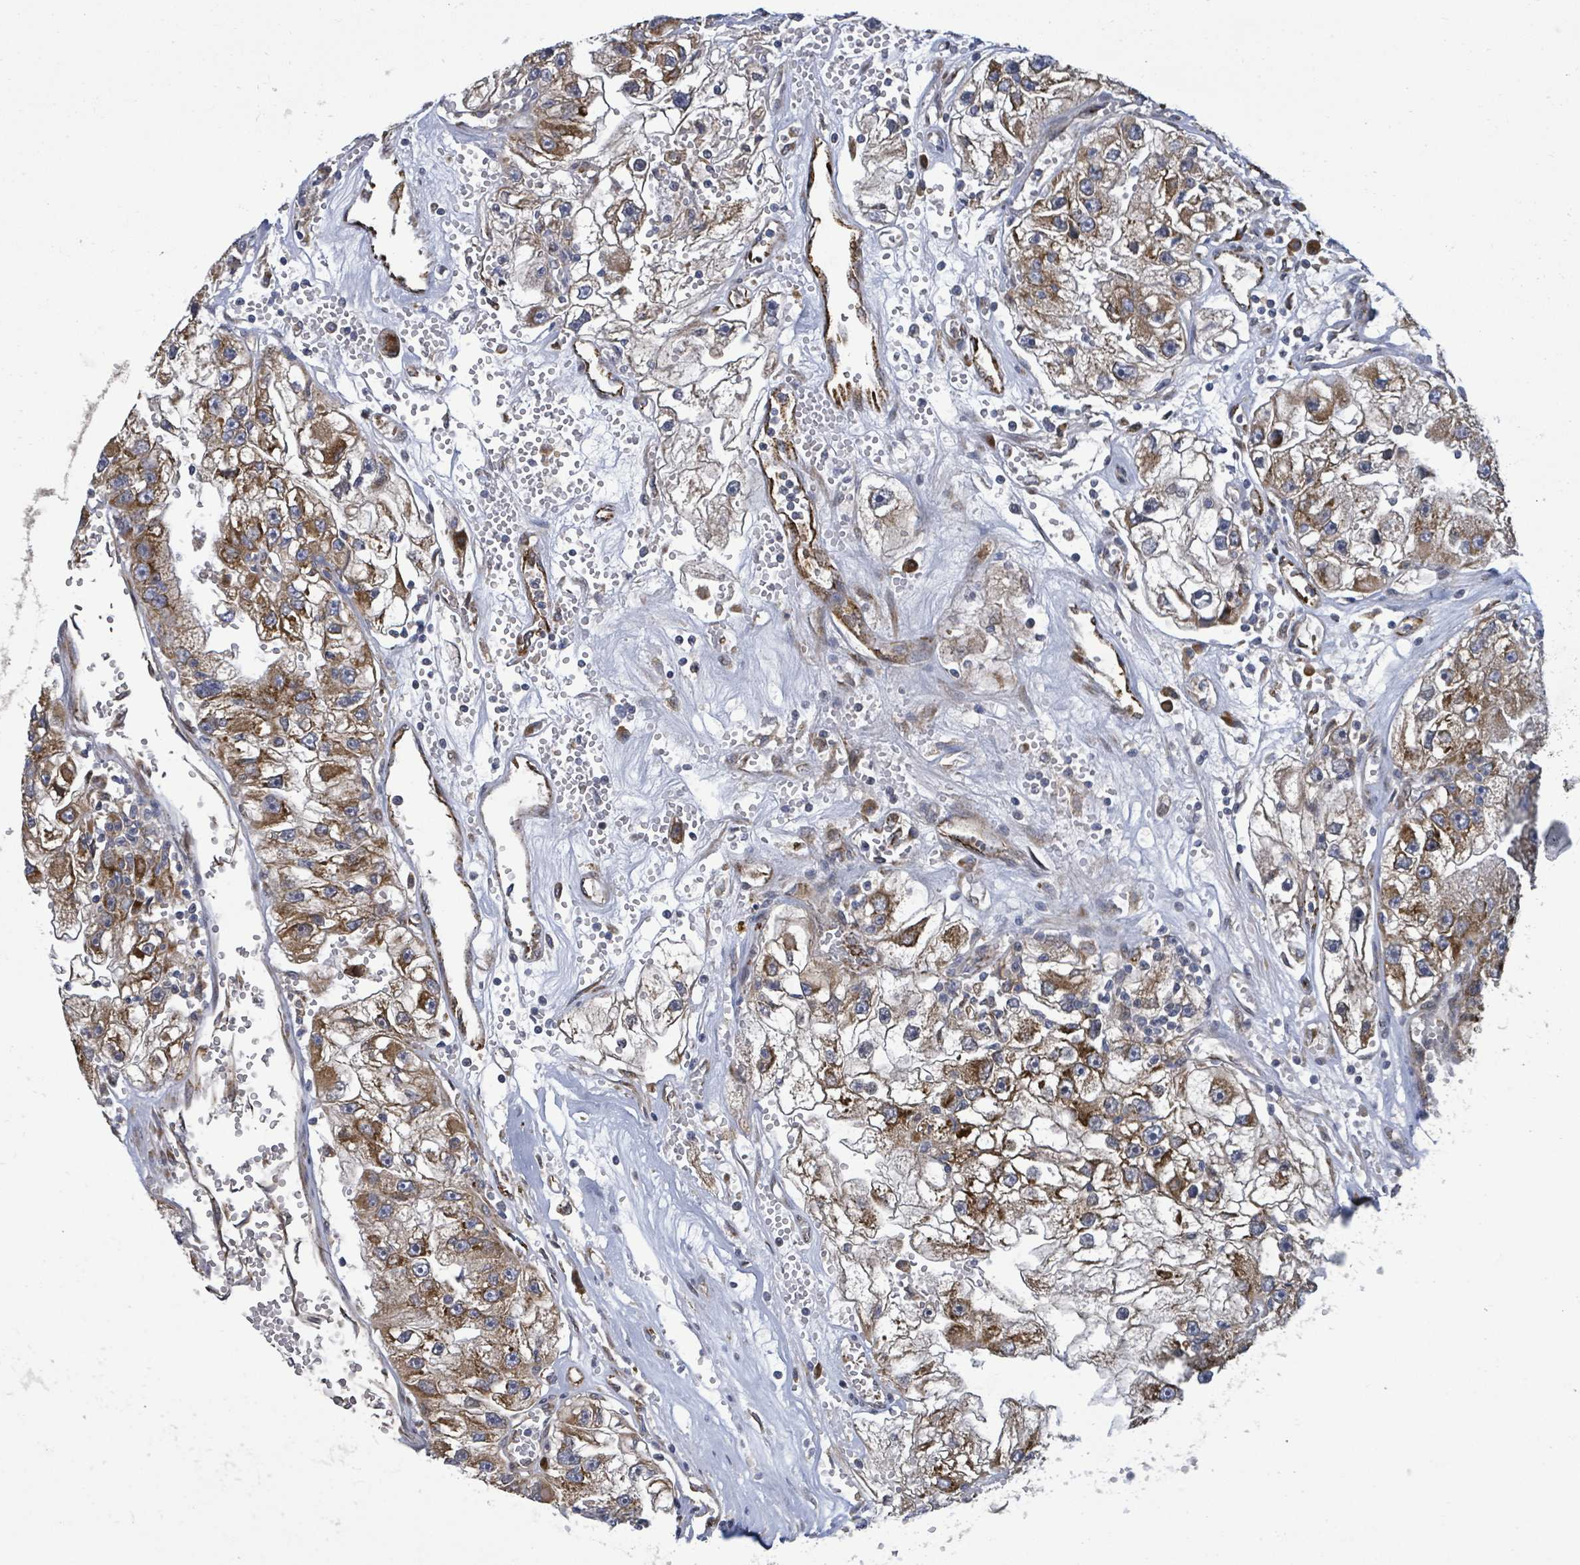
{"staining": {"intensity": "strong", "quantity": ">75%", "location": "cytoplasmic/membranous"}, "tissue": "renal cancer", "cell_type": "Tumor cells", "image_type": "cancer", "snomed": [{"axis": "morphology", "description": "Adenocarcinoma, NOS"}, {"axis": "topography", "description": "Kidney"}], "caption": "Human renal adenocarcinoma stained with a brown dye demonstrates strong cytoplasmic/membranous positive positivity in about >75% of tumor cells.", "gene": "NOMO1", "patient": {"sex": "male", "age": 63}}